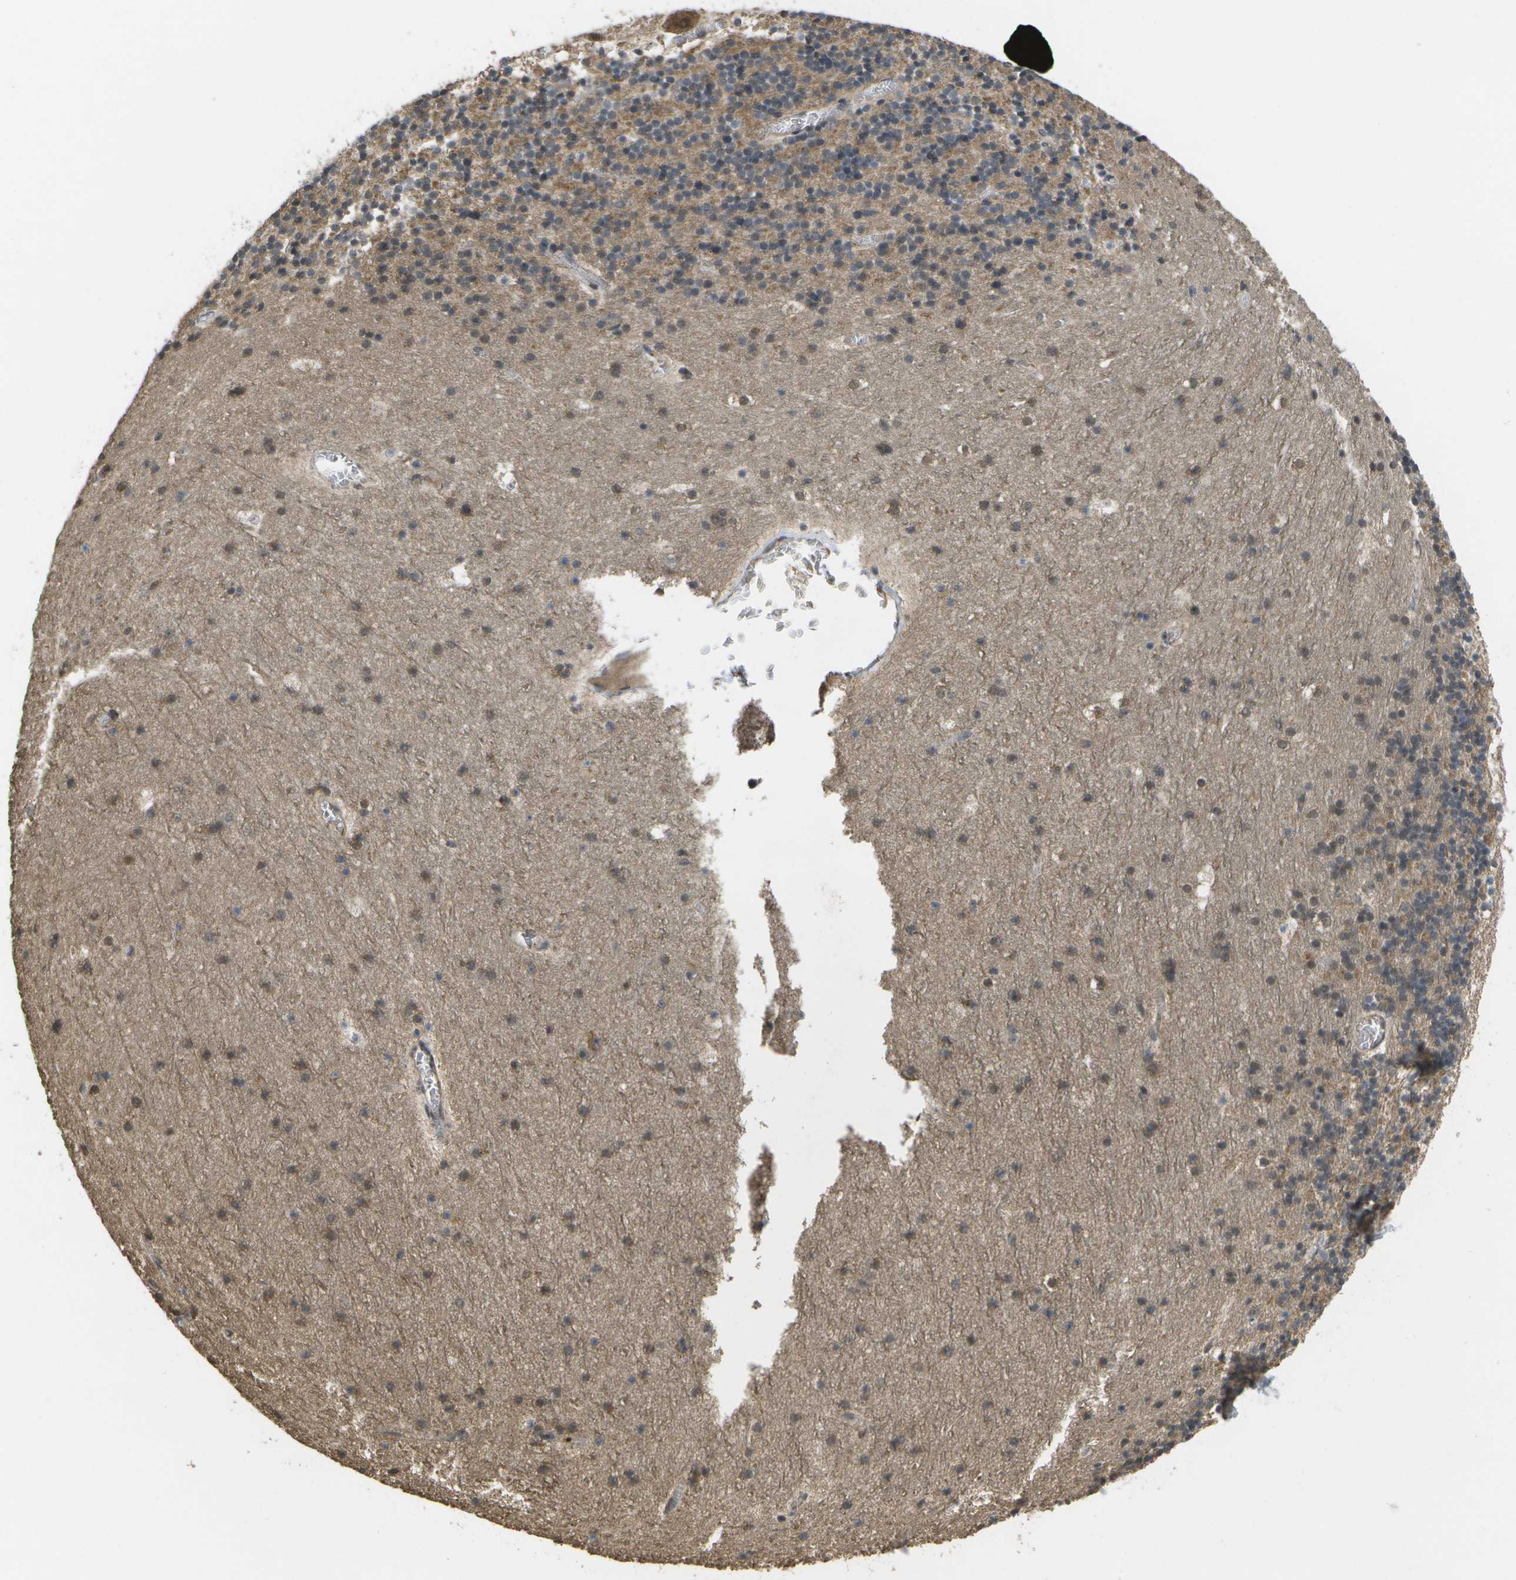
{"staining": {"intensity": "moderate", "quantity": ">75%", "location": "cytoplasmic/membranous"}, "tissue": "cerebellum", "cell_type": "Cells in granular layer", "image_type": "normal", "snomed": [{"axis": "morphology", "description": "Normal tissue, NOS"}, {"axis": "topography", "description": "Cerebellum"}], "caption": "A high-resolution image shows immunohistochemistry staining of benign cerebellum, which shows moderate cytoplasmic/membranous positivity in about >75% of cells in granular layer. Using DAB (3,3'-diaminobenzidine) (brown) and hematoxylin (blue) stains, captured at high magnification using brightfield microscopy.", "gene": "ALAS1", "patient": {"sex": "male", "age": 45}}